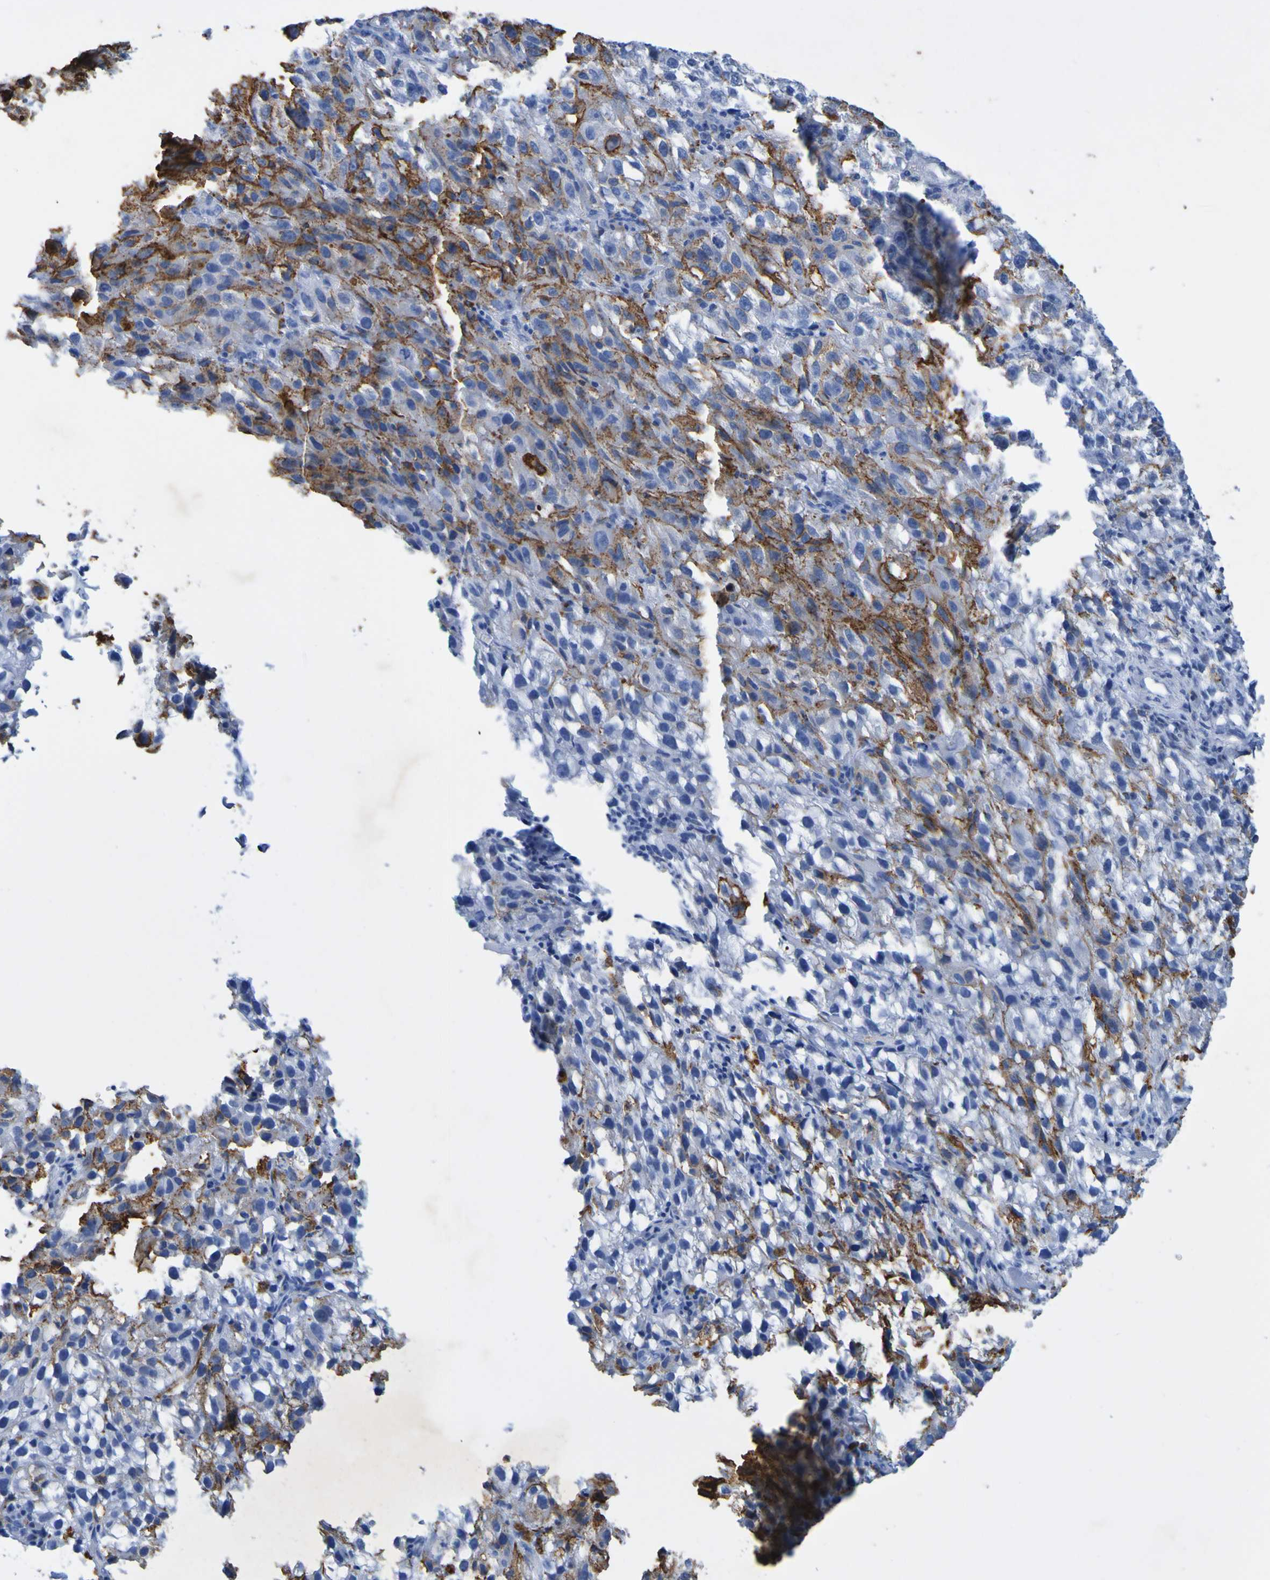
{"staining": {"intensity": "negative", "quantity": "none", "location": "none"}, "tissue": "melanoma", "cell_type": "Tumor cells", "image_type": "cancer", "snomed": [{"axis": "morphology", "description": "Malignant melanoma, NOS"}, {"axis": "topography", "description": "Skin"}], "caption": "Image shows no protein positivity in tumor cells of malignant melanoma tissue.", "gene": "DPEP1", "patient": {"sex": "female", "age": 104}}